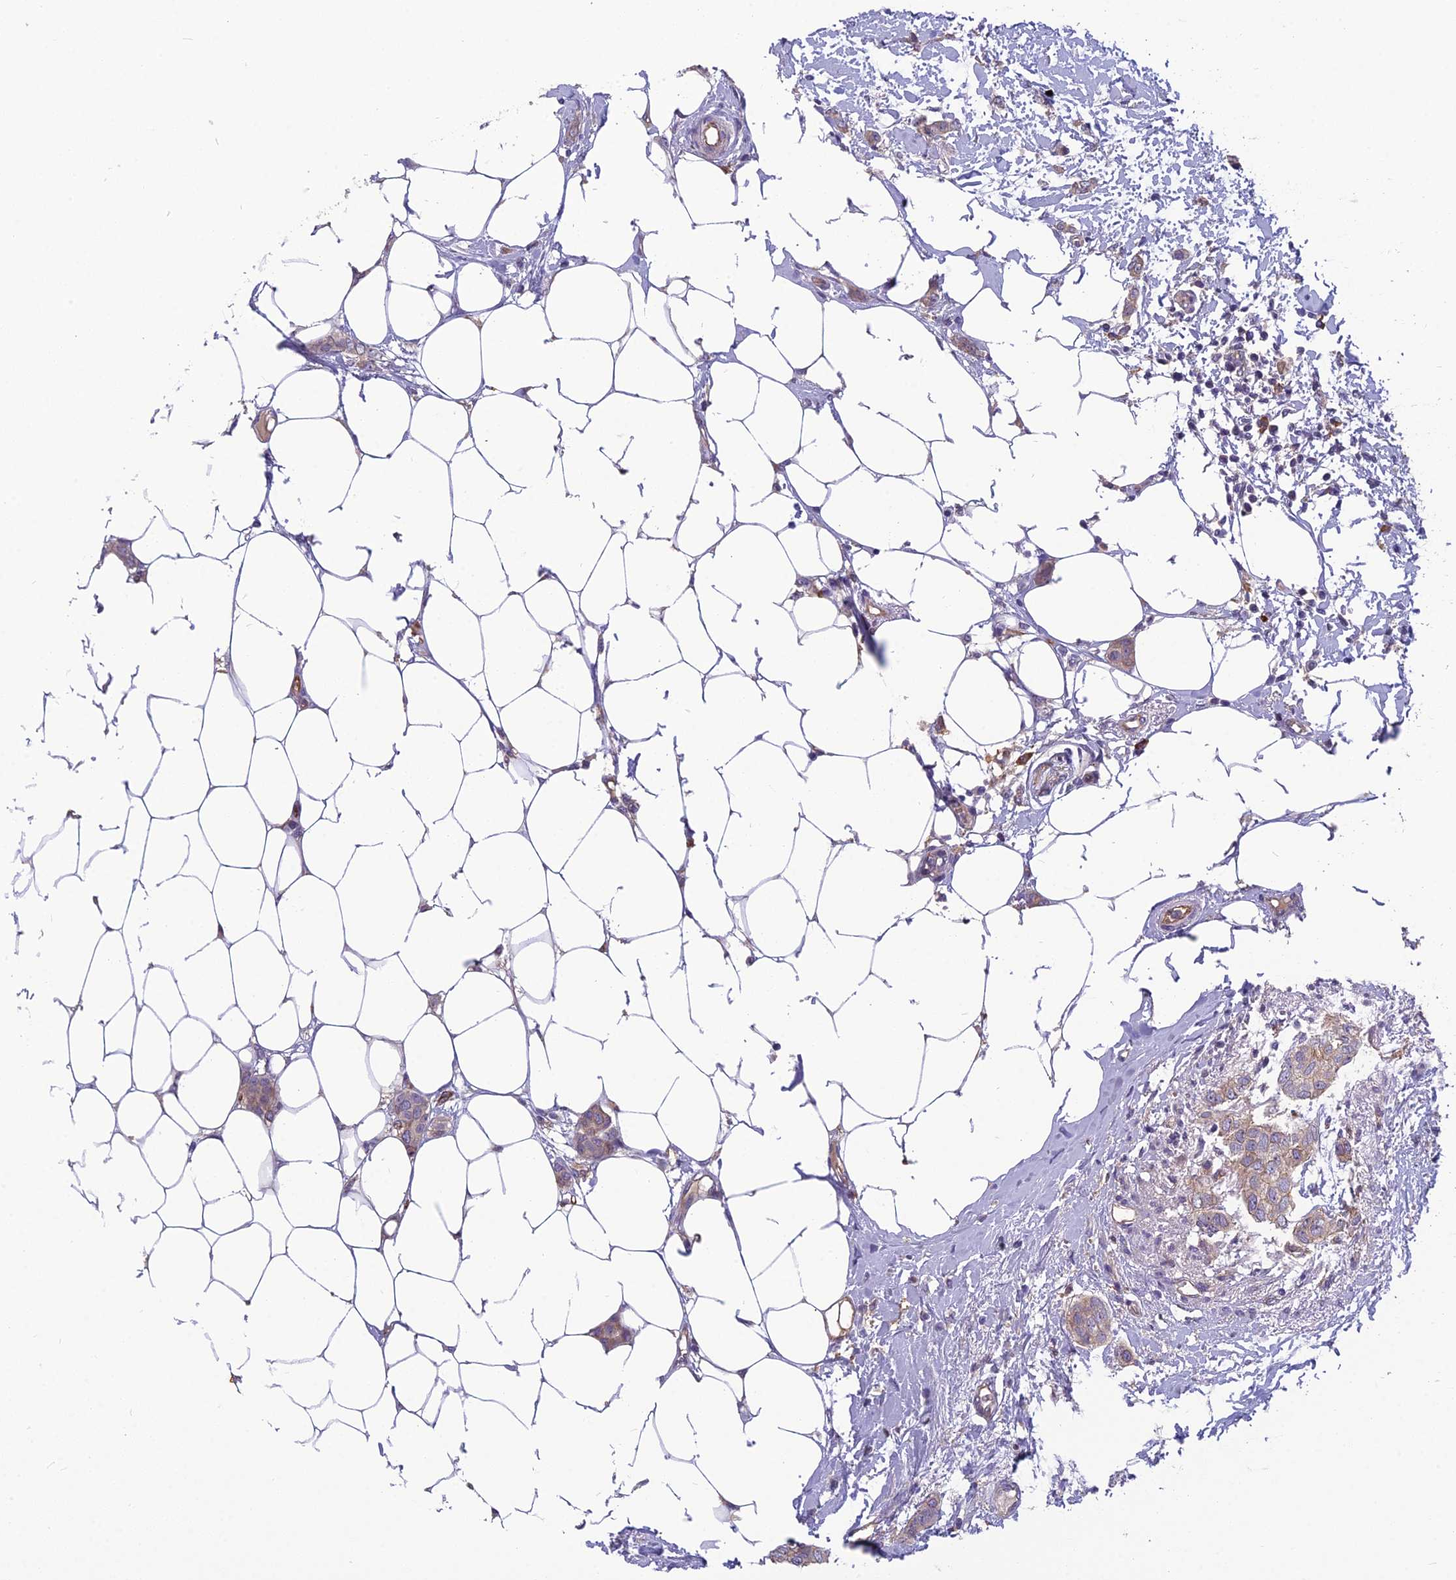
{"staining": {"intensity": "weak", "quantity": "25%-75%", "location": "cytoplasmic/membranous"}, "tissue": "breast cancer", "cell_type": "Tumor cells", "image_type": "cancer", "snomed": [{"axis": "morphology", "description": "Duct carcinoma"}, {"axis": "topography", "description": "Breast"}], "caption": "This photomicrograph demonstrates IHC staining of intraductal carcinoma (breast), with low weak cytoplasmic/membranous expression in approximately 25%-75% of tumor cells.", "gene": "TSPAN15", "patient": {"sex": "female", "age": 72}}